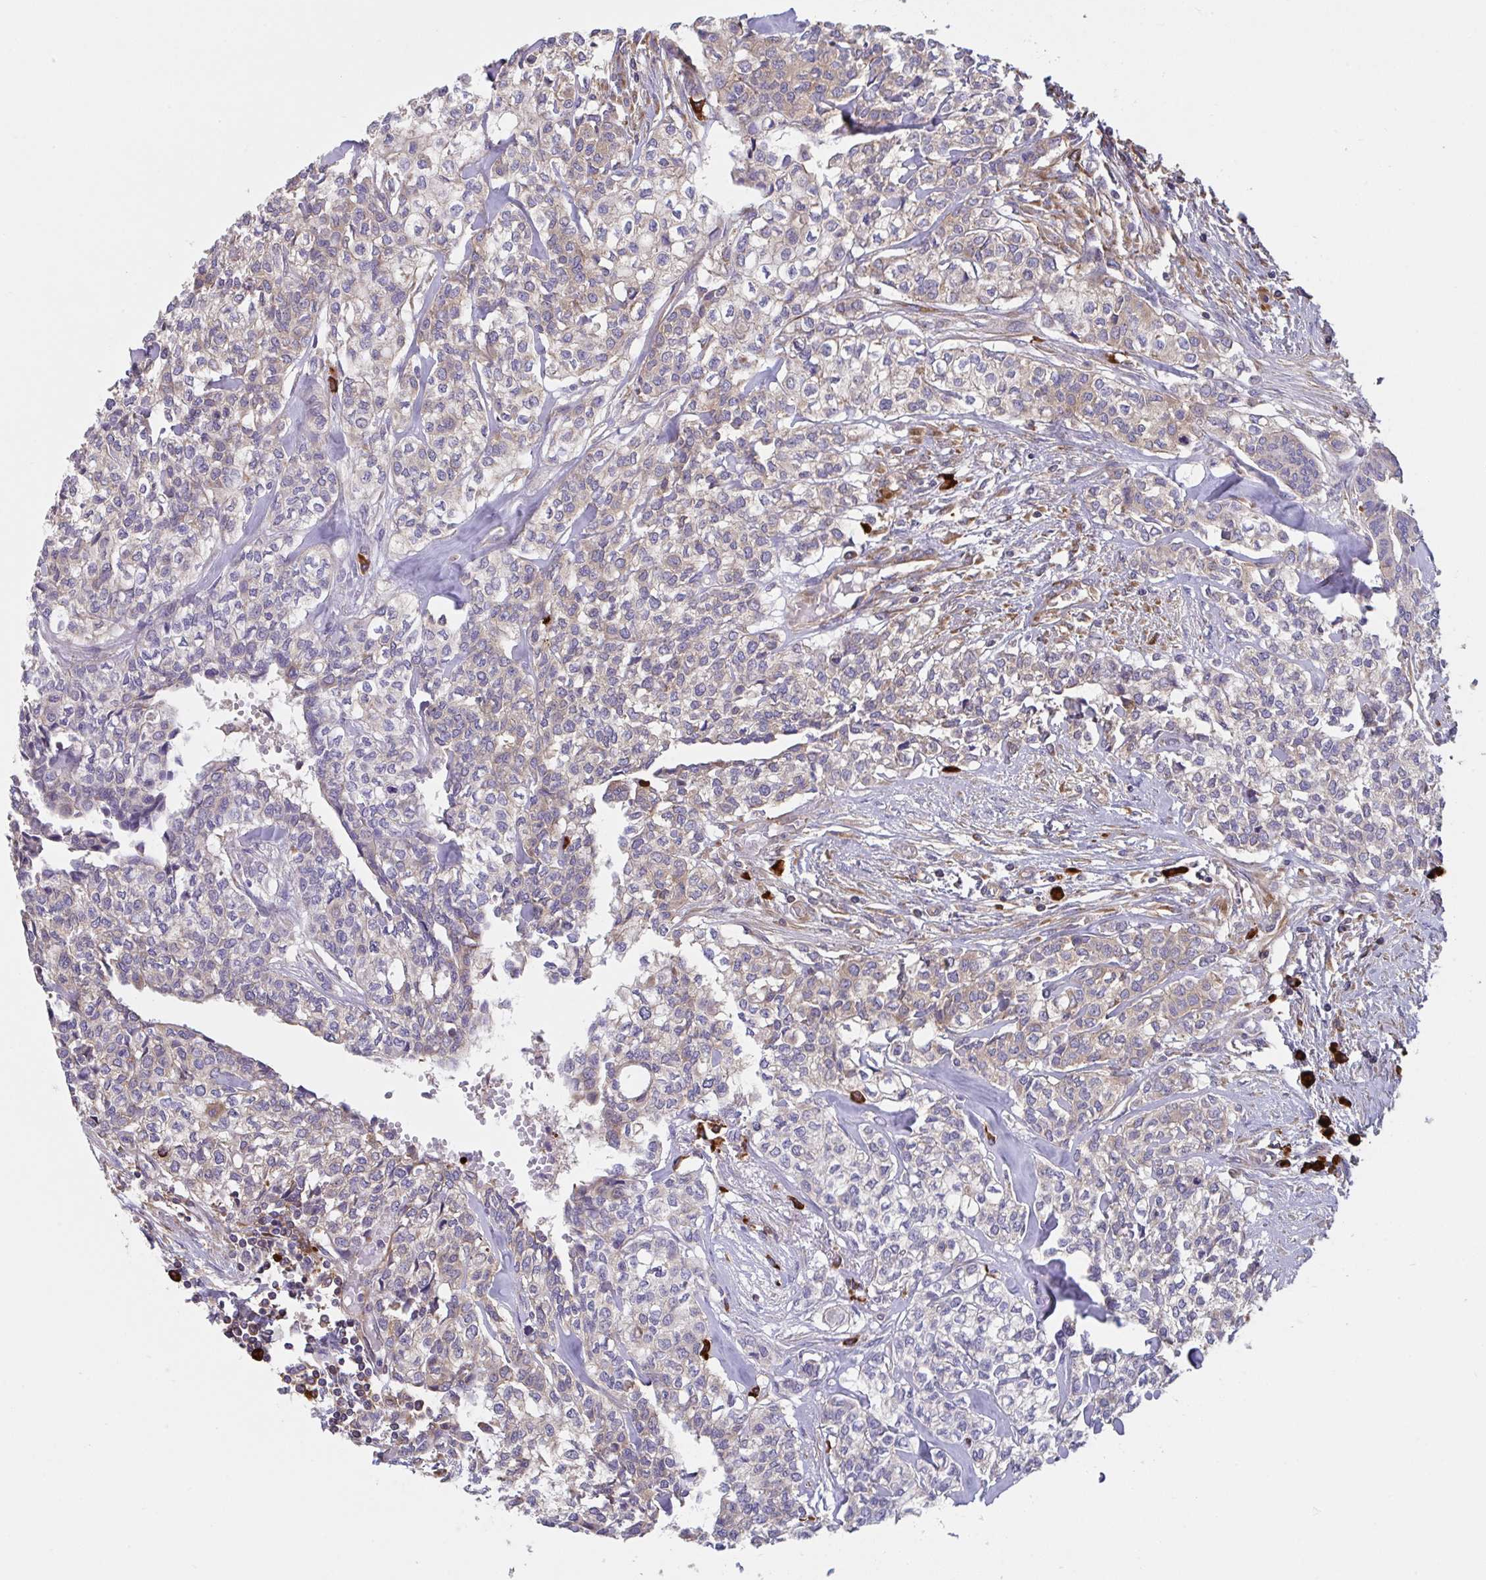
{"staining": {"intensity": "weak", "quantity": "<25%", "location": "cytoplasmic/membranous"}, "tissue": "head and neck cancer", "cell_type": "Tumor cells", "image_type": "cancer", "snomed": [{"axis": "morphology", "description": "Adenocarcinoma, NOS"}, {"axis": "topography", "description": "Head-Neck"}], "caption": "Human head and neck cancer (adenocarcinoma) stained for a protein using immunohistochemistry (IHC) displays no positivity in tumor cells.", "gene": "YARS2", "patient": {"sex": "male", "age": 81}}